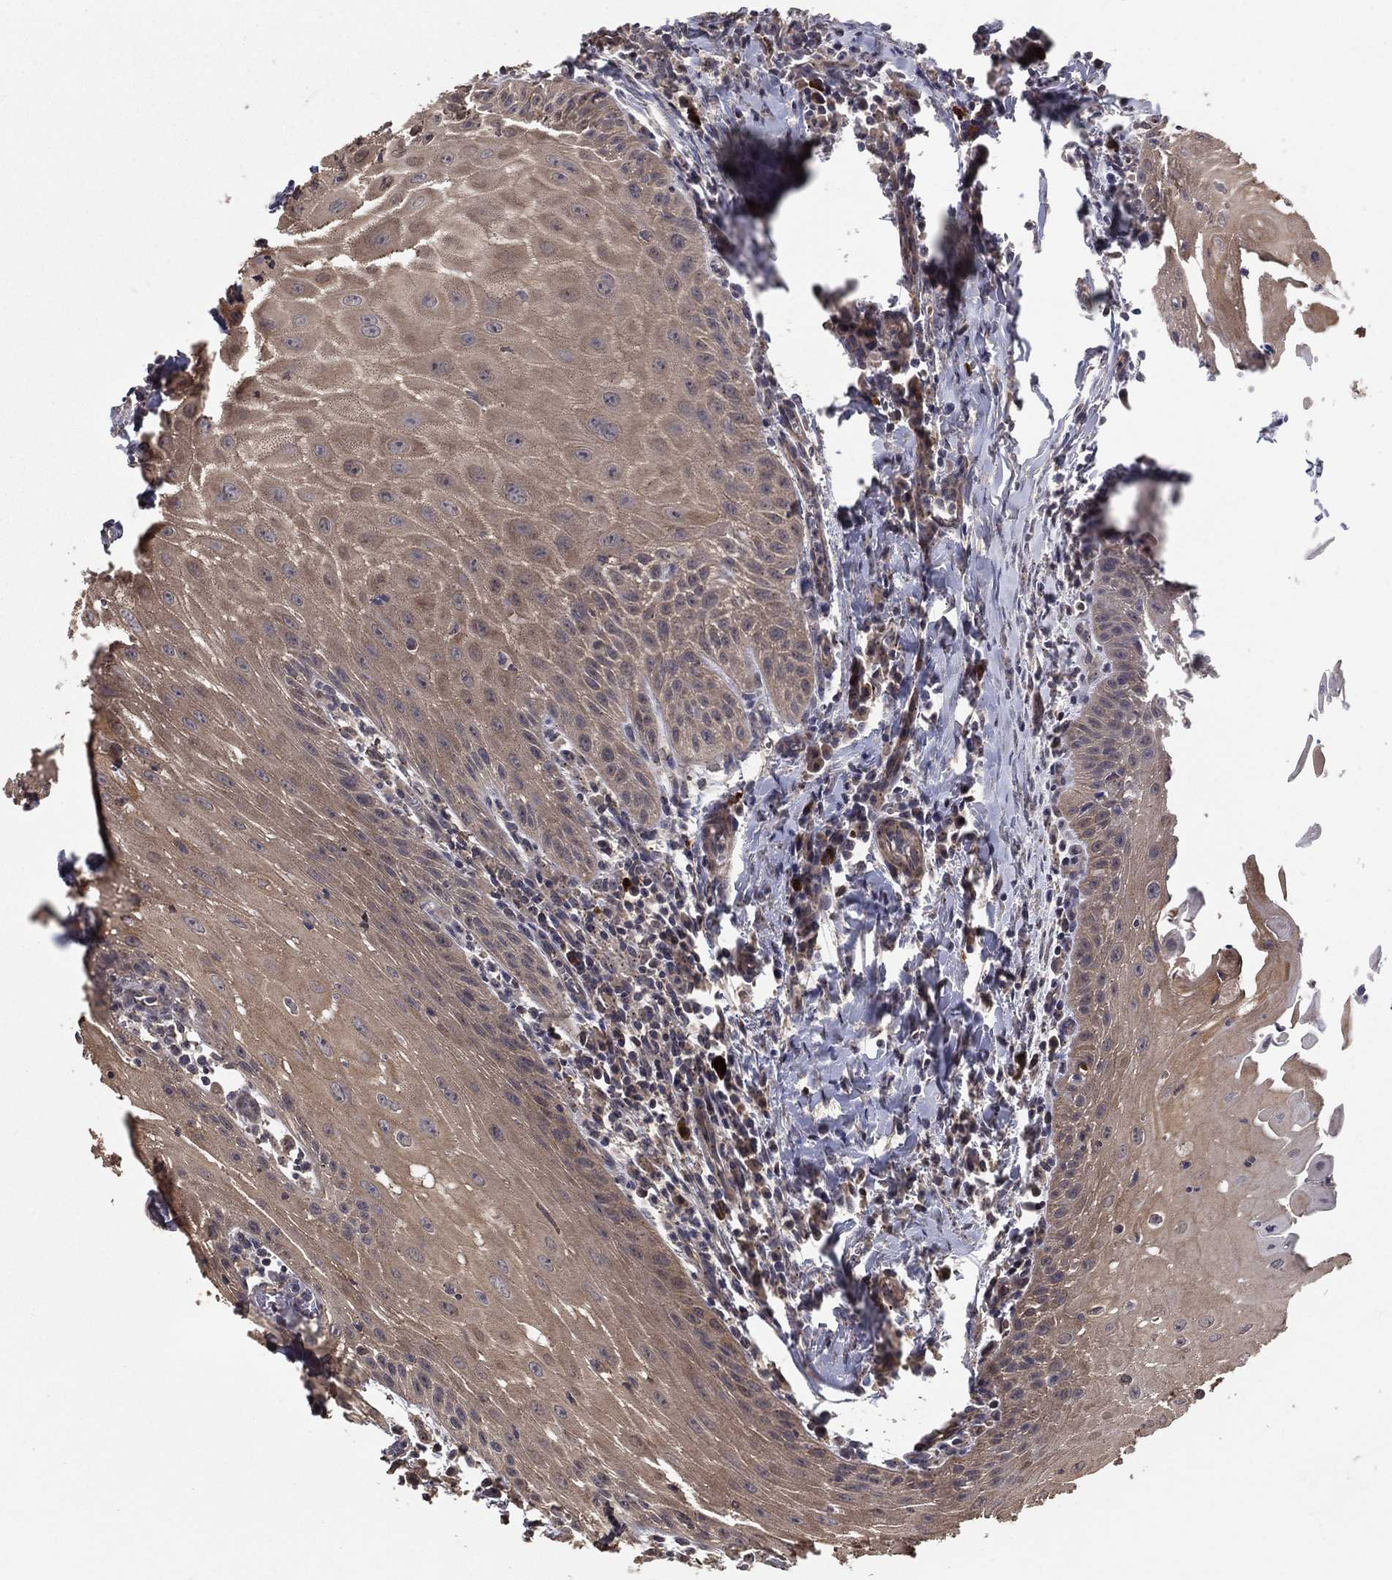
{"staining": {"intensity": "weak", "quantity": ">75%", "location": "cytoplasmic/membranous"}, "tissue": "head and neck cancer", "cell_type": "Tumor cells", "image_type": "cancer", "snomed": [{"axis": "morphology", "description": "Squamous cell carcinoma, NOS"}, {"axis": "topography", "description": "Oral tissue"}, {"axis": "topography", "description": "Head-Neck"}], "caption": "A high-resolution histopathology image shows immunohistochemistry (IHC) staining of head and neck cancer (squamous cell carcinoma), which shows weak cytoplasmic/membranous expression in about >75% of tumor cells. Nuclei are stained in blue.", "gene": "PCNT", "patient": {"sex": "male", "age": 58}}